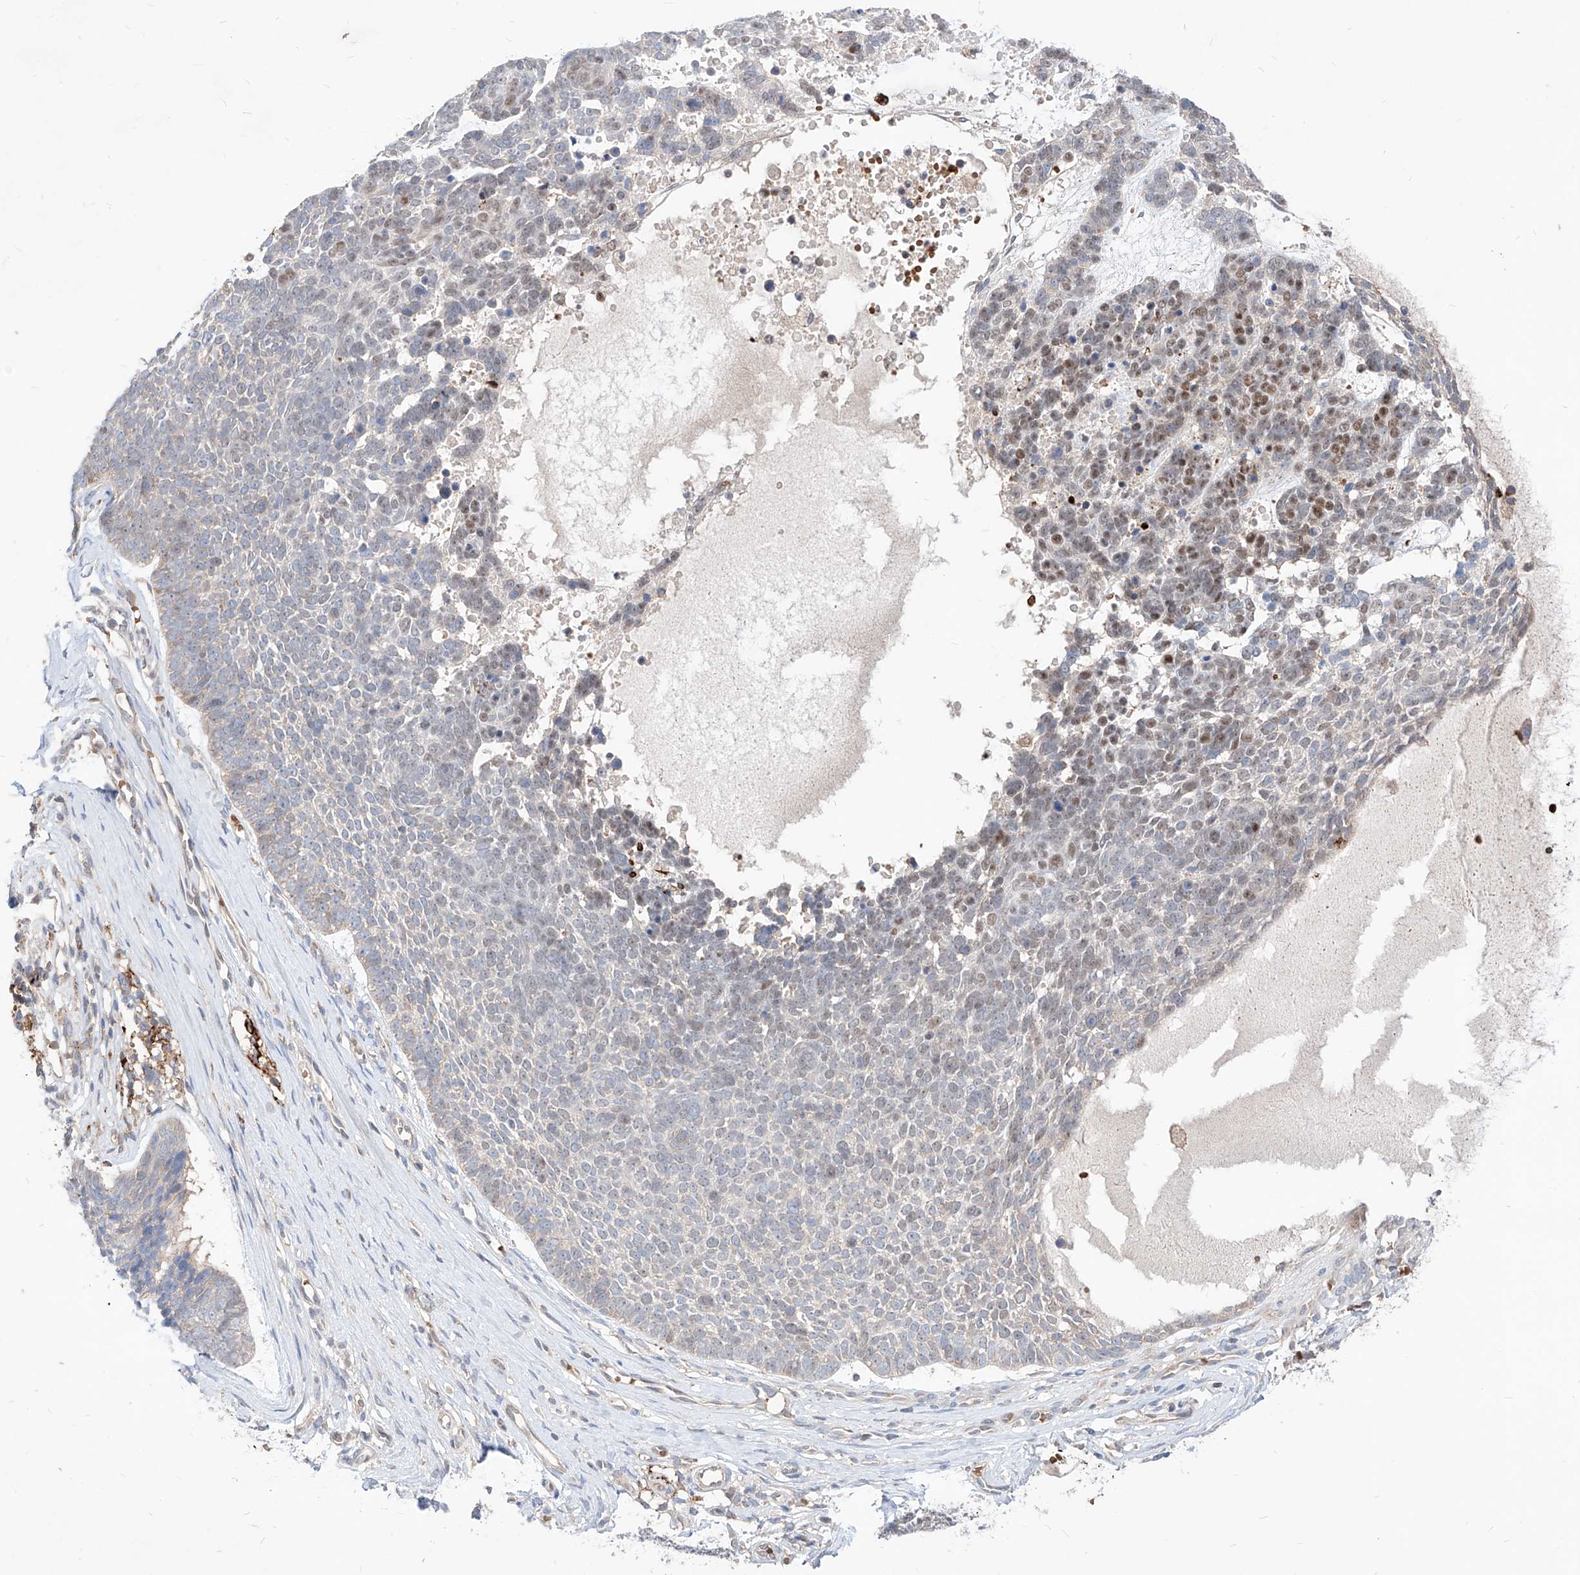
{"staining": {"intensity": "moderate", "quantity": "<25%", "location": "nuclear"}, "tissue": "skin cancer", "cell_type": "Tumor cells", "image_type": "cancer", "snomed": [{"axis": "morphology", "description": "Basal cell carcinoma"}, {"axis": "topography", "description": "Skin"}], "caption": "Immunohistochemical staining of skin basal cell carcinoma exhibits low levels of moderate nuclear expression in about <25% of tumor cells. (Stains: DAB in brown, nuclei in blue, Microscopy: brightfield microscopy at high magnification).", "gene": "TSNAX", "patient": {"sex": "female", "age": 81}}